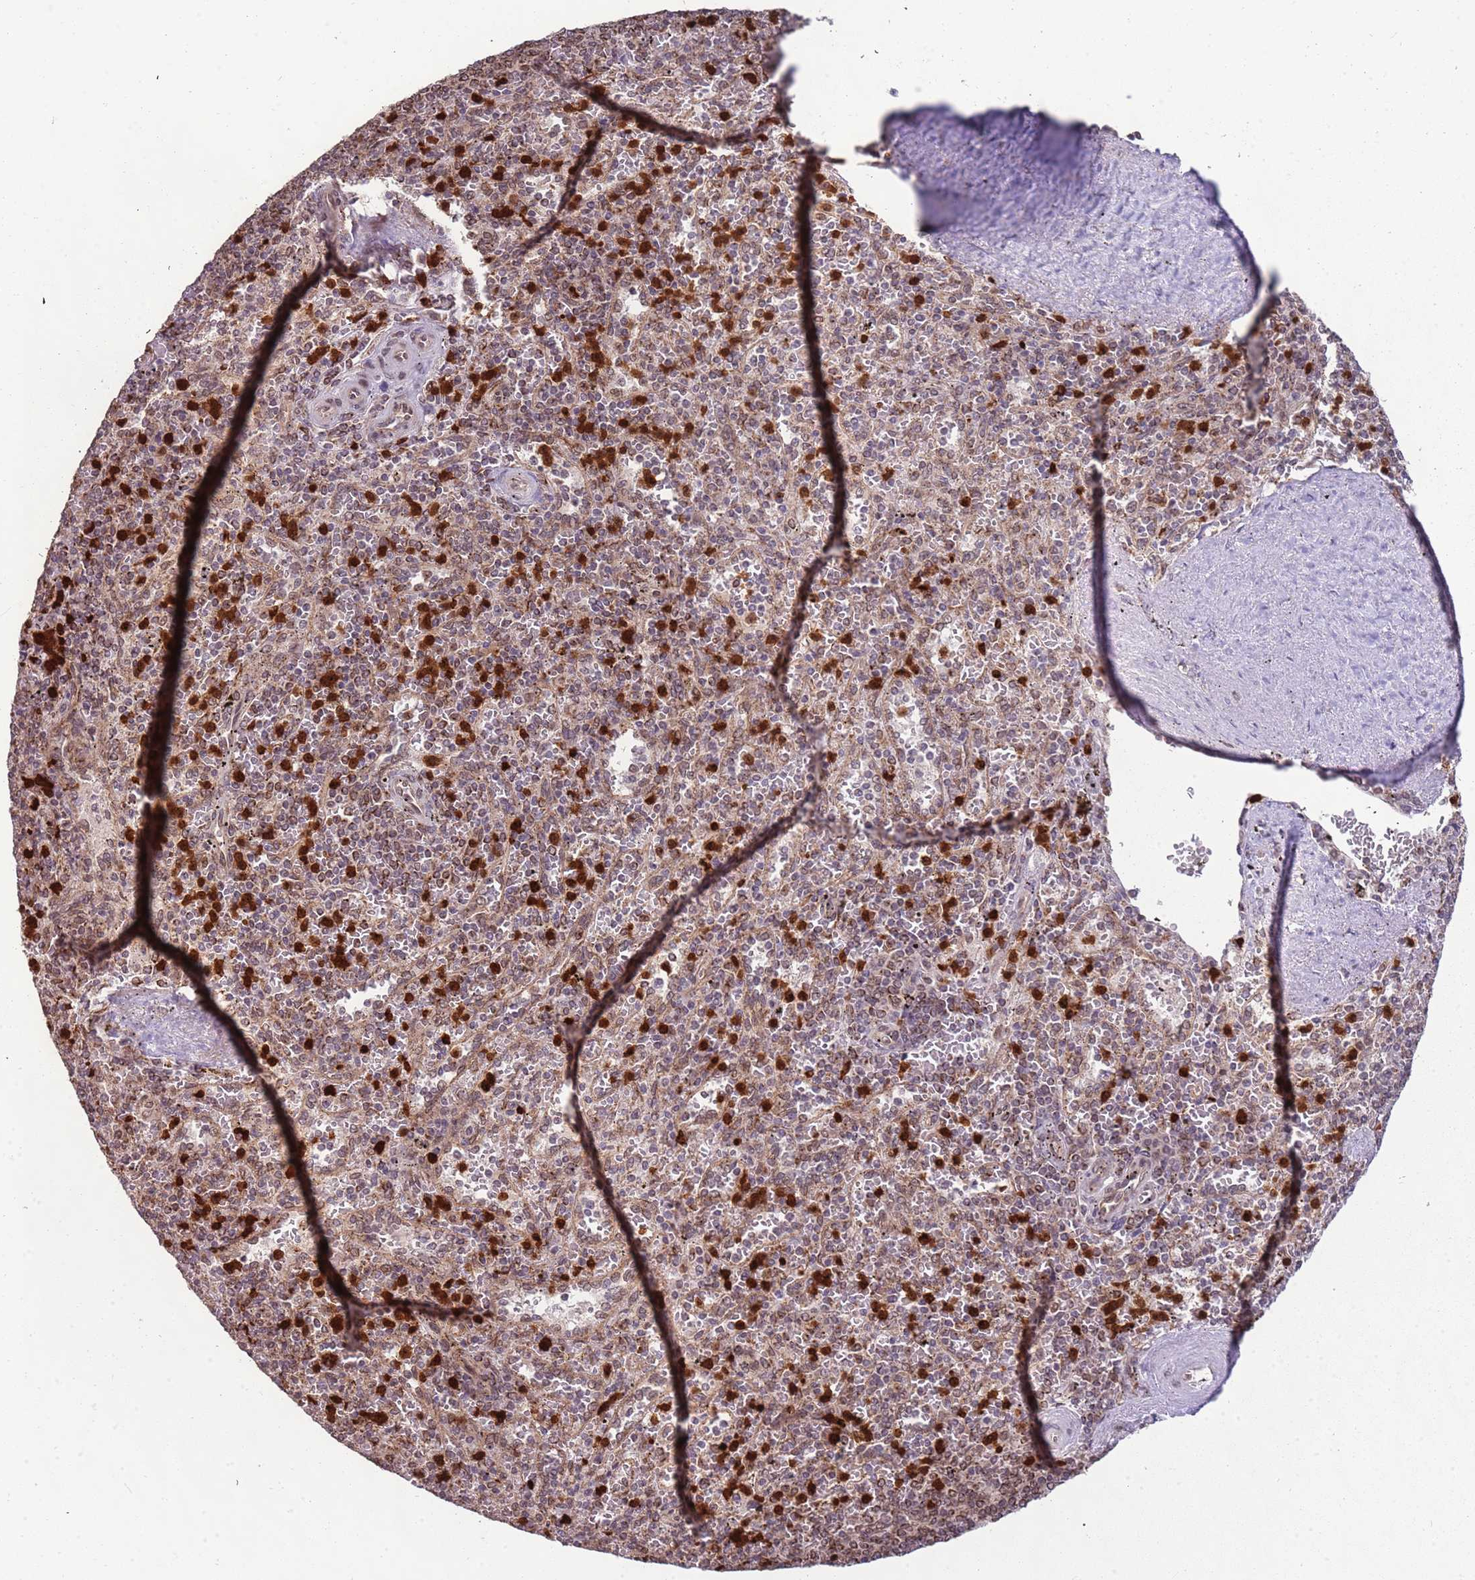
{"staining": {"intensity": "strong", "quantity": "25%-75%", "location": "cytoplasmic/membranous"}, "tissue": "spleen", "cell_type": "Cells in red pulp", "image_type": "normal", "snomed": [{"axis": "morphology", "description": "Normal tissue, NOS"}, {"axis": "topography", "description": "Spleen"}], "caption": "IHC micrograph of benign human spleen stained for a protein (brown), which demonstrates high levels of strong cytoplasmic/membranous positivity in about 25%-75% of cells in red pulp.", "gene": "CEP170", "patient": {"sex": "male", "age": 82}}